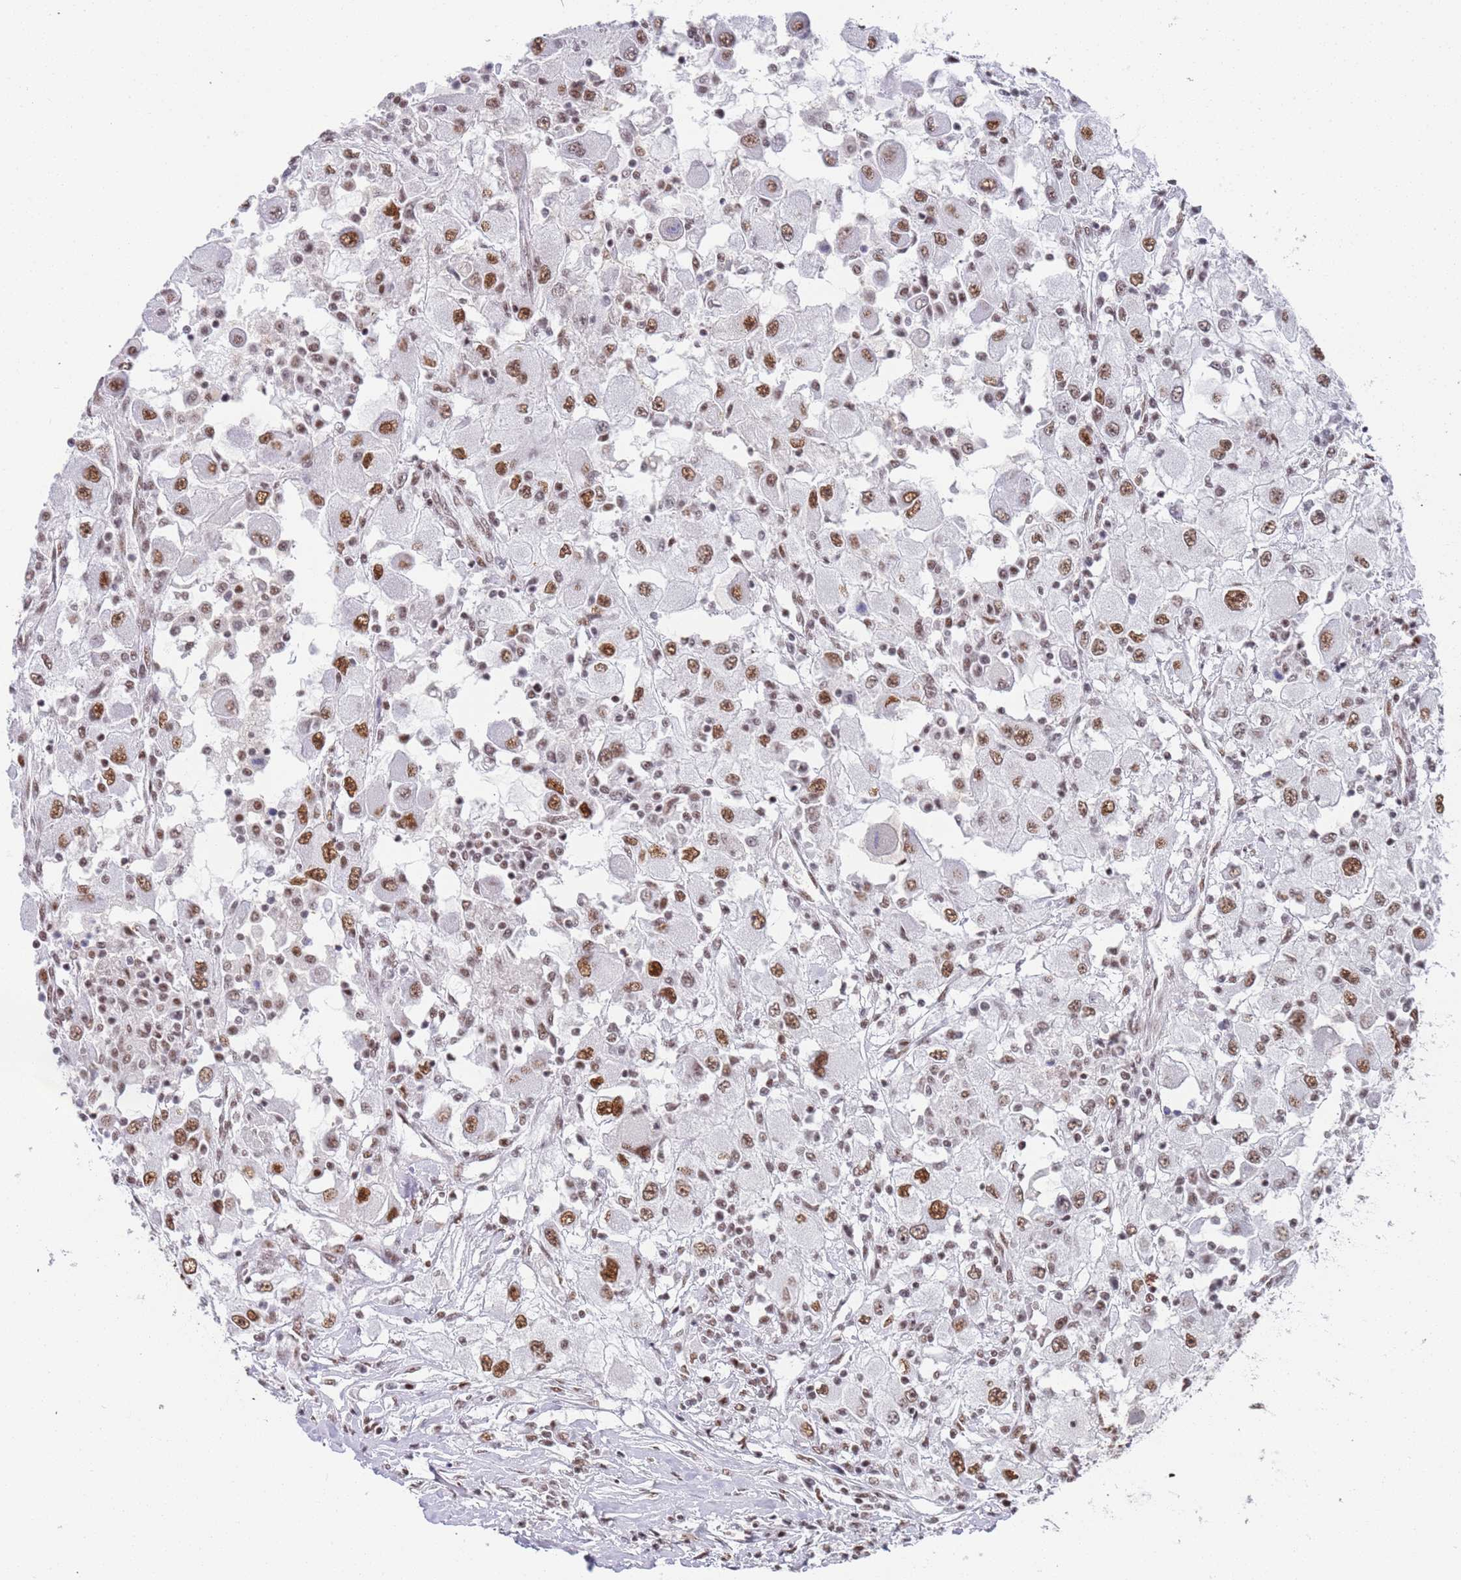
{"staining": {"intensity": "moderate", "quantity": ">75%", "location": "nuclear"}, "tissue": "renal cancer", "cell_type": "Tumor cells", "image_type": "cancer", "snomed": [{"axis": "morphology", "description": "Adenocarcinoma, NOS"}, {"axis": "topography", "description": "Kidney"}], "caption": "Tumor cells reveal medium levels of moderate nuclear positivity in approximately >75% of cells in adenocarcinoma (renal).", "gene": "AKAP8L", "patient": {"sex": "female", "age": 67}}